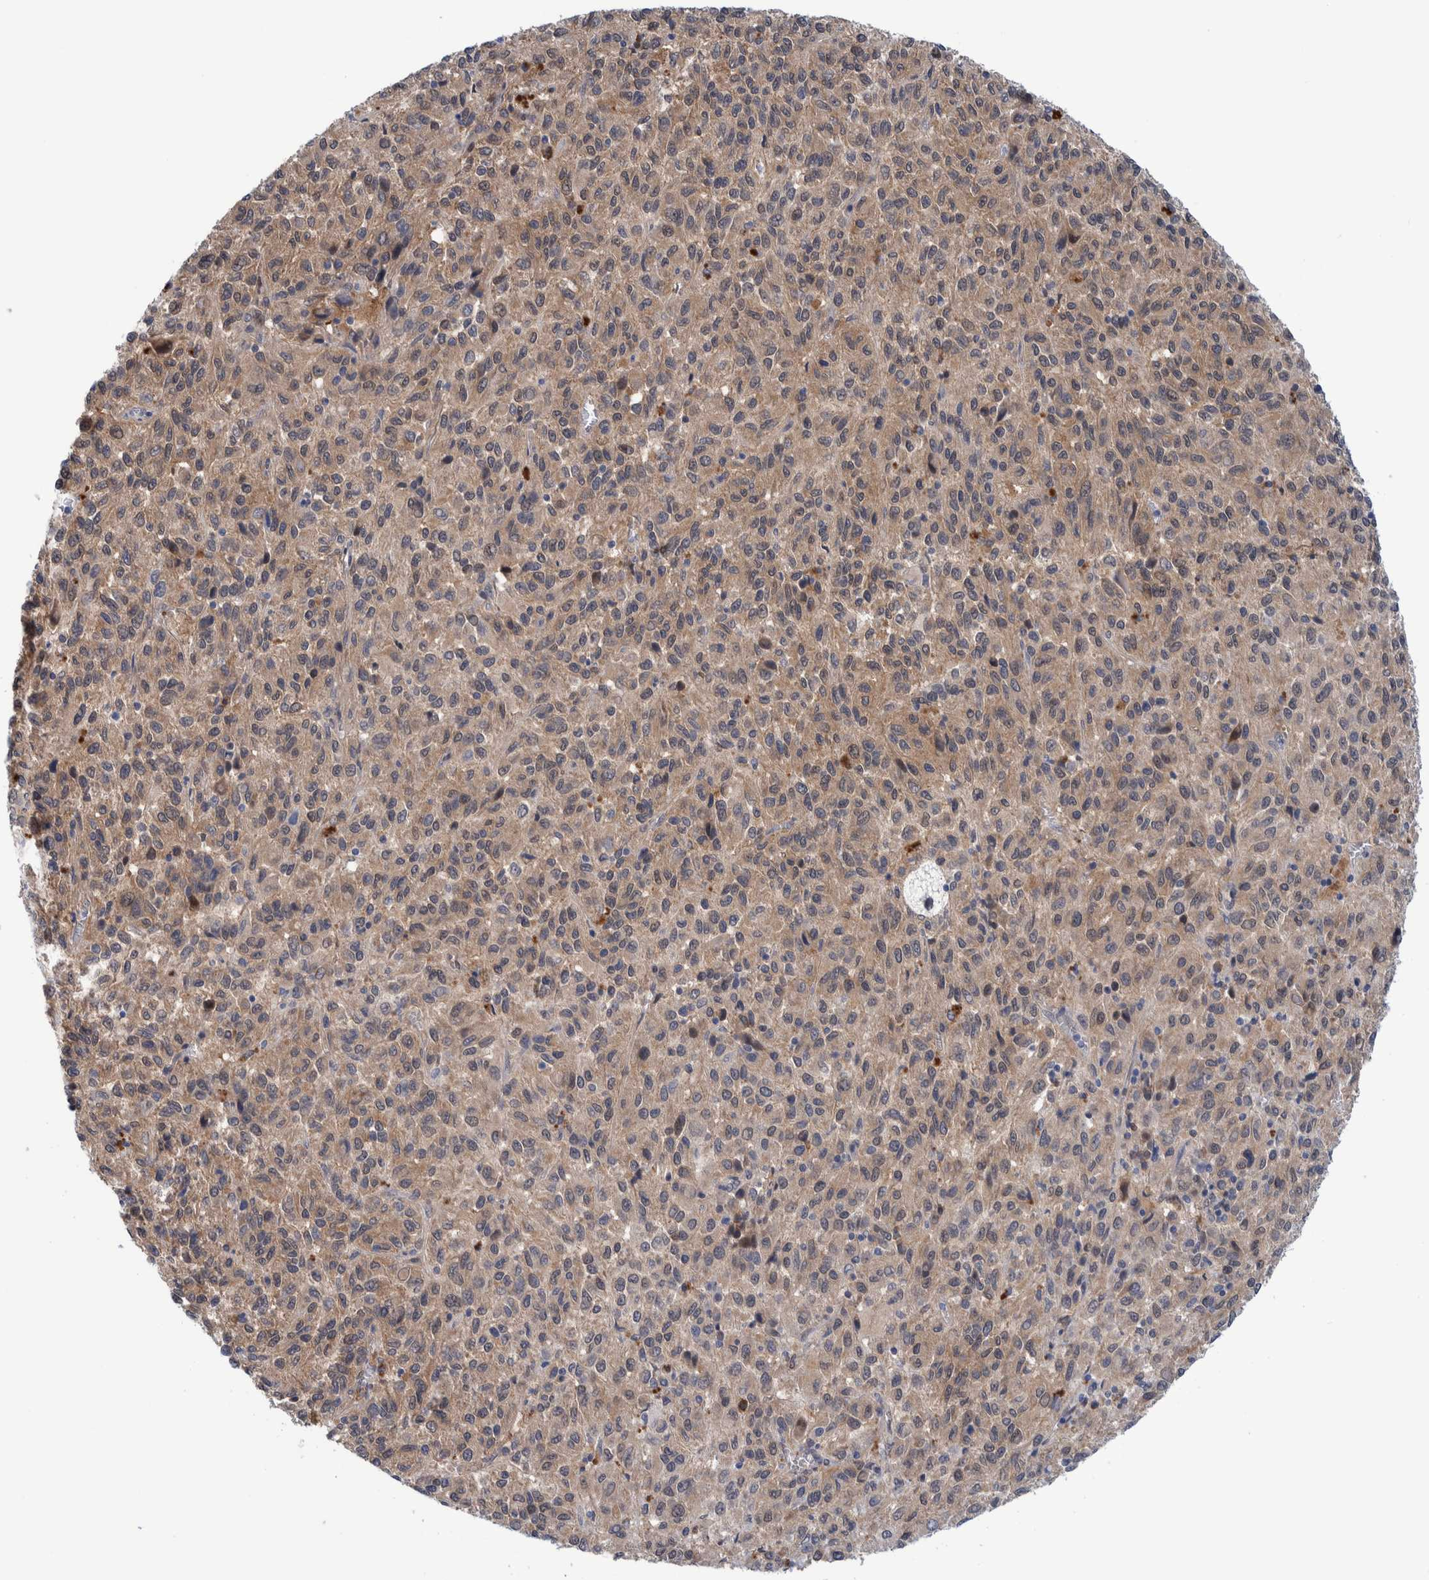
{"staining": {"intensity": "moderate", "quantity": ">75%", "location": "cytoplasmic/membranous"}, "tissue": "melanoma", "cell_type": "Tumor cells", "image_type": "cancer", "snomed": [{"axis": "morphology", "description": "Malignant melanoma, Metastatic site"}, {"axis": "topography", "description": "Lung"}], "caption": "IHC of melanoma shows medium levels of moderate cytoplasmic/membranous positivity in approximately >75% of tumor cells.", "gene": "PFAS", "patient": {"sex": "male", "age": 64}}